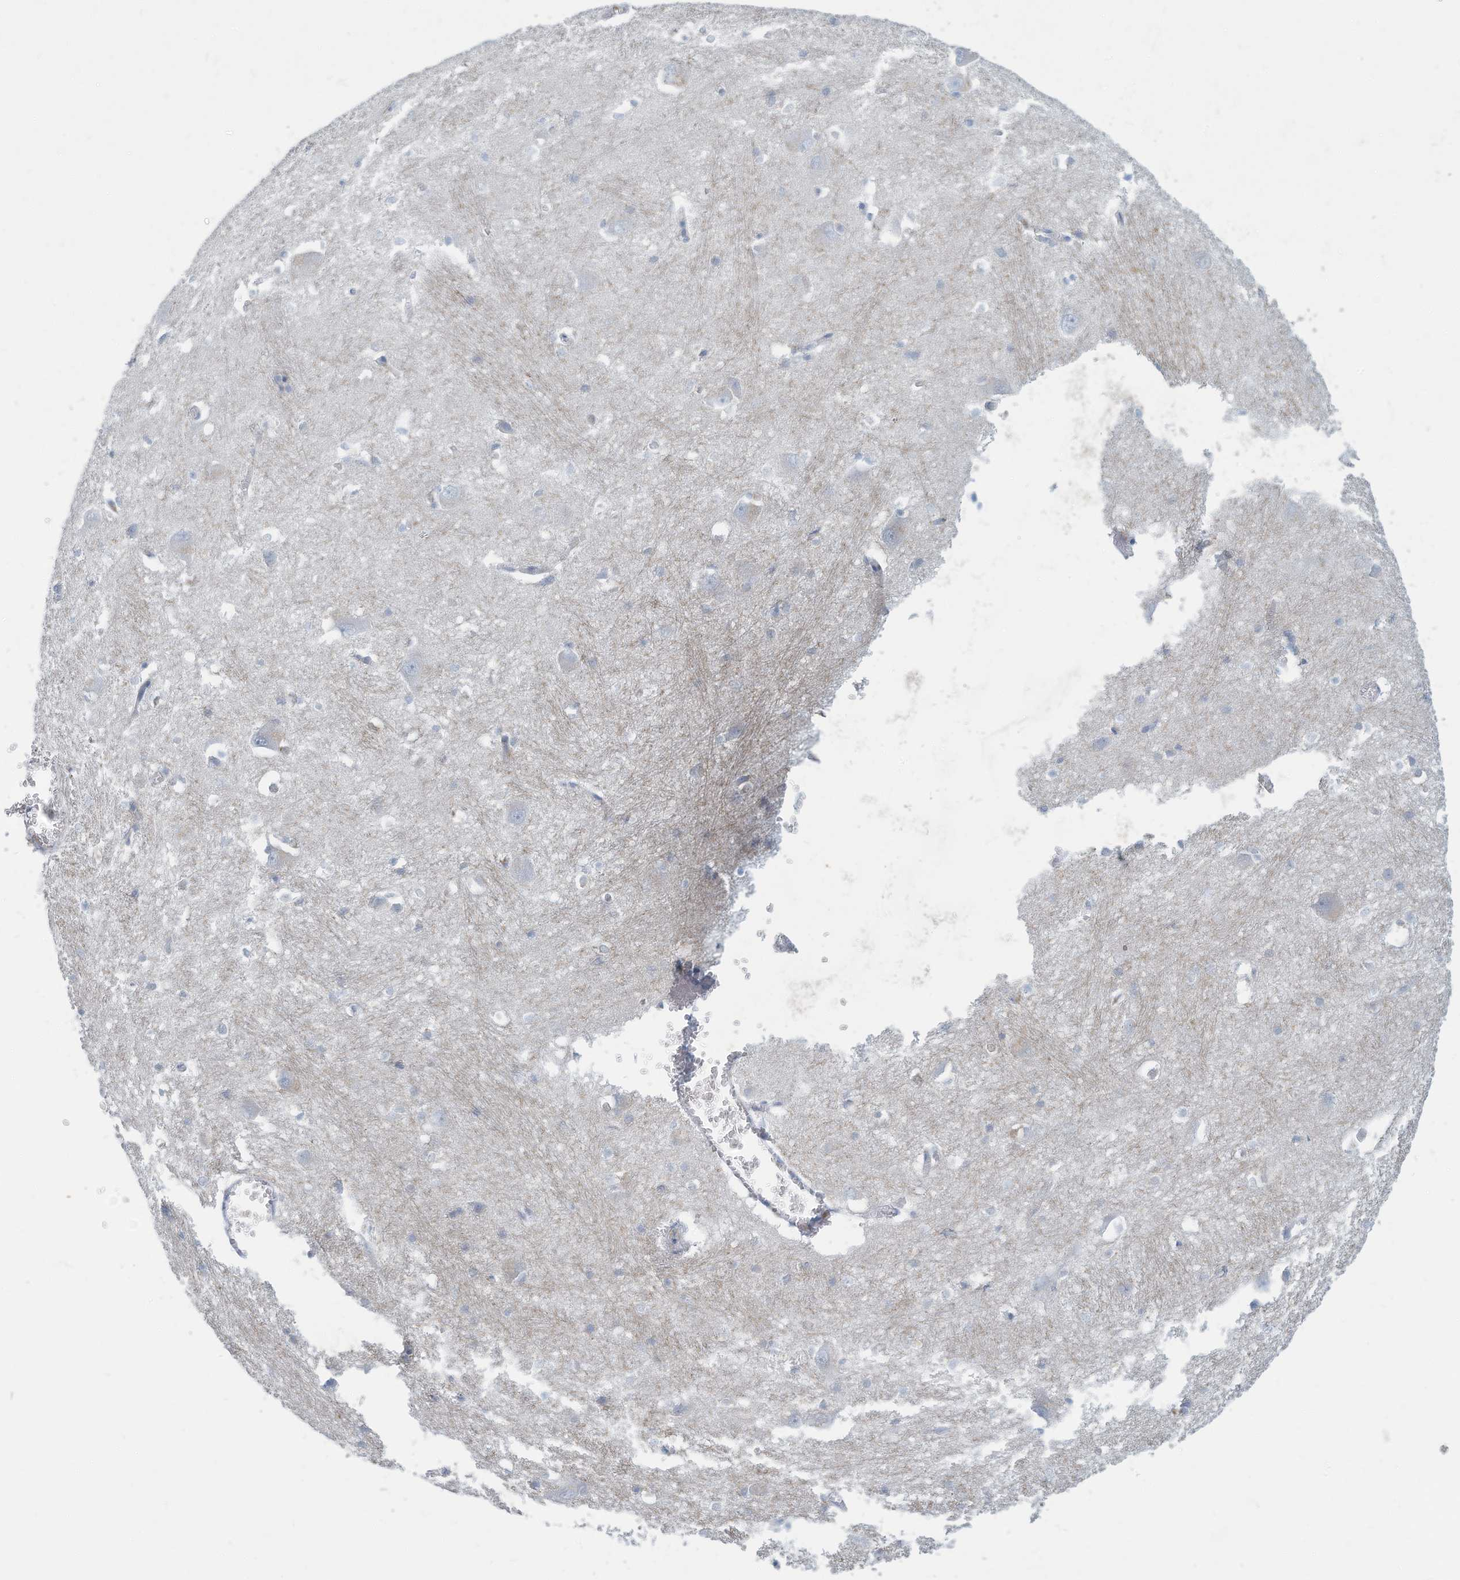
{"staining": {"intensity": "negative", "quantity": "none", "location": "none"}, "tissue": "caudate", "cell_type": "Glial cells", "image_type": "normal", "snomed": [{"axis": "morphology", "description": "Normal tissue, NOS"}, {"axis": "topography", "description": "Lateral ventricle wall"}], "caption": "IHC of normal human caudate demonstrates no staining in glial cells.", "gene": "ERI2", "patient": {"sex": "male", "age": 37}}